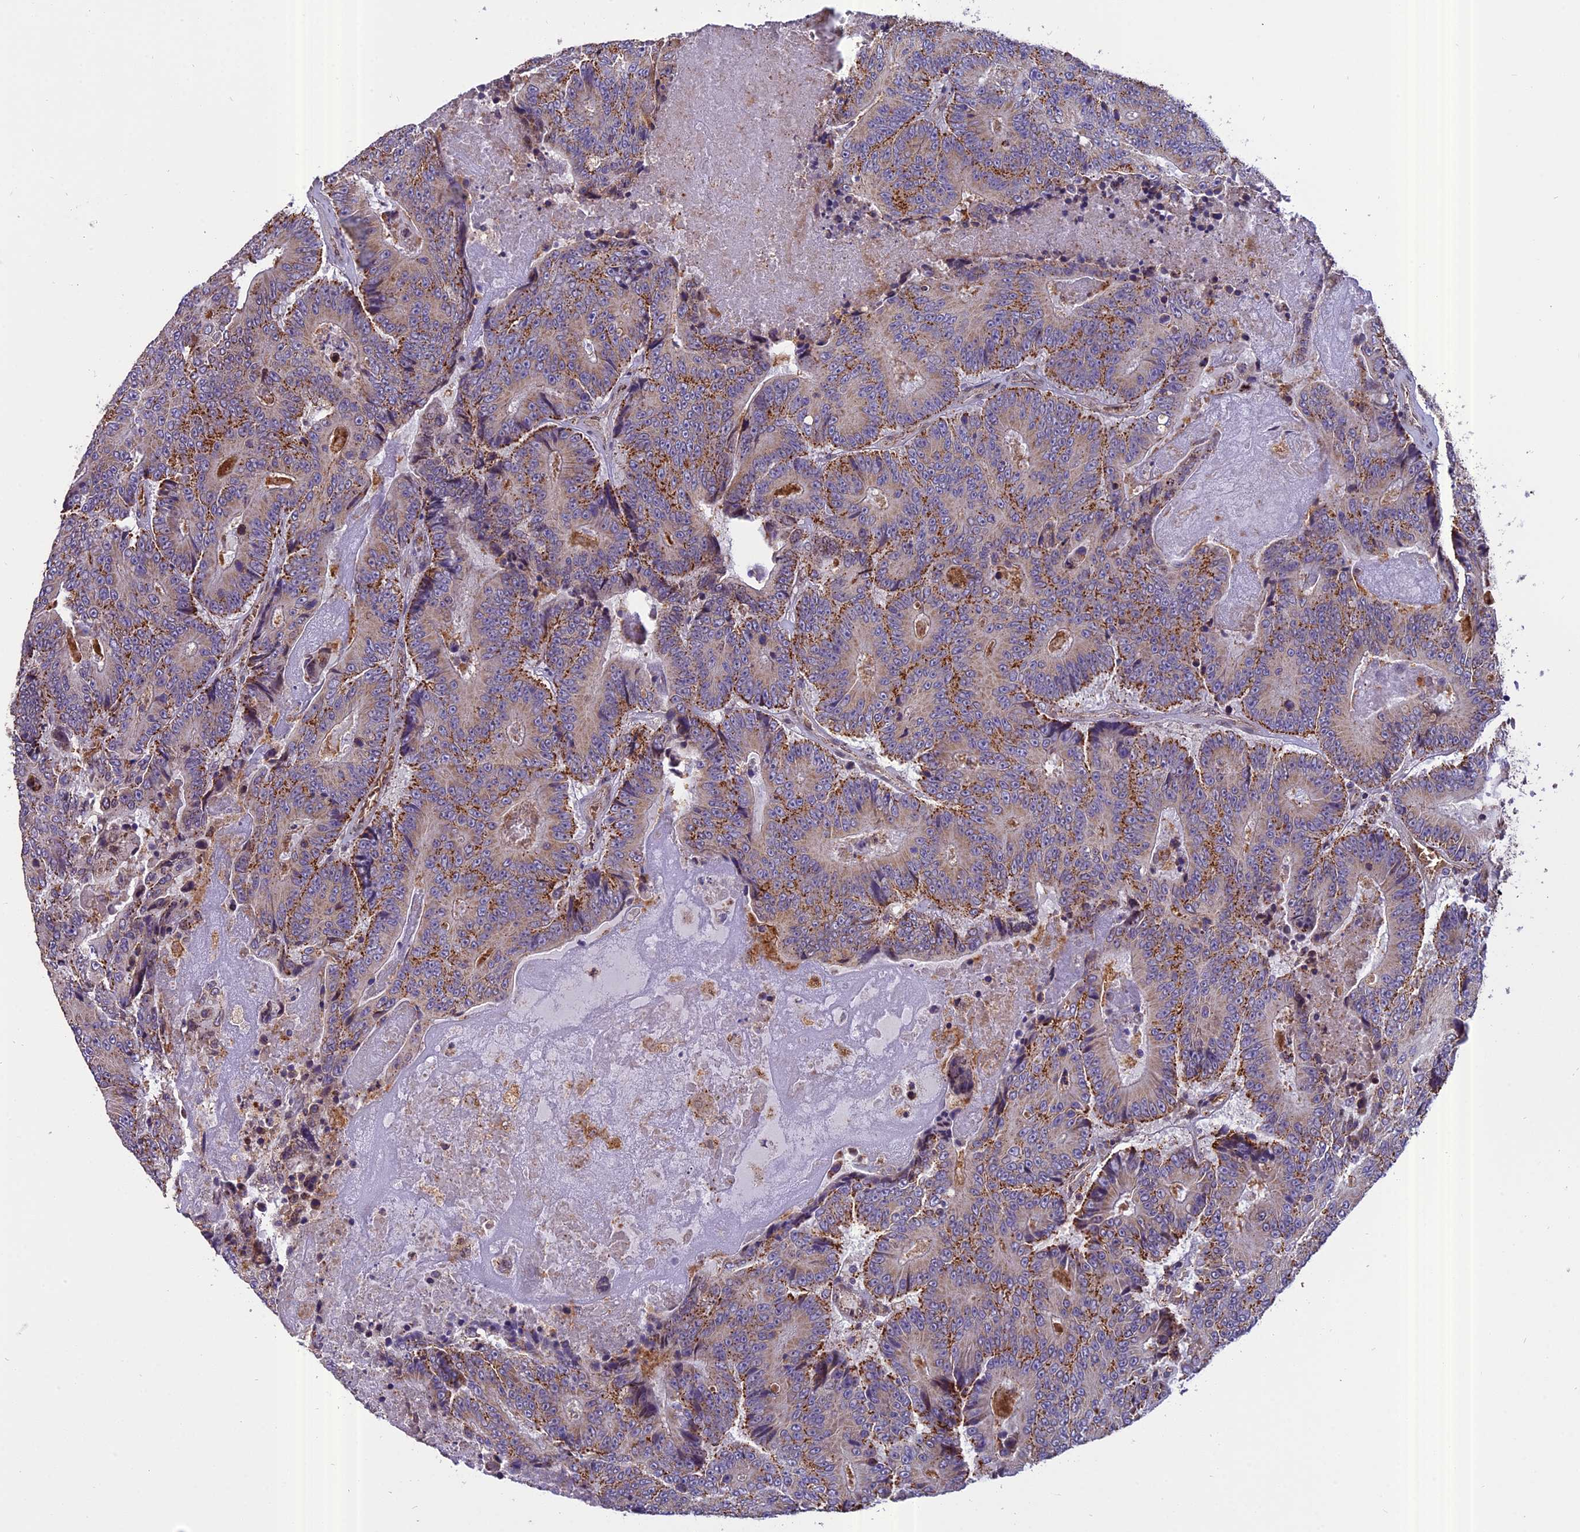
{"staining": {"intensity": "moderate", "quantity": "25%-75%", "location": "cytoplasmic/membranous"}, "tissue": "colorectal cancer", "cell_type": "Tumor cells", "image_type": "cancer", "snomed": [{"axis": "morphology", "description": "Adenocarcinoma, NOS"}, {"axis": "topography", "description": "Colon"}], "caption": "Immunohistochemical staining of colorectal cancer exhibits medium levels of moderate cytoplasmic/membranous expression in about 25%-75% of tumor cells.", "gene": "CHMP2A", "patient": {"sex": "male", "age": 83}}